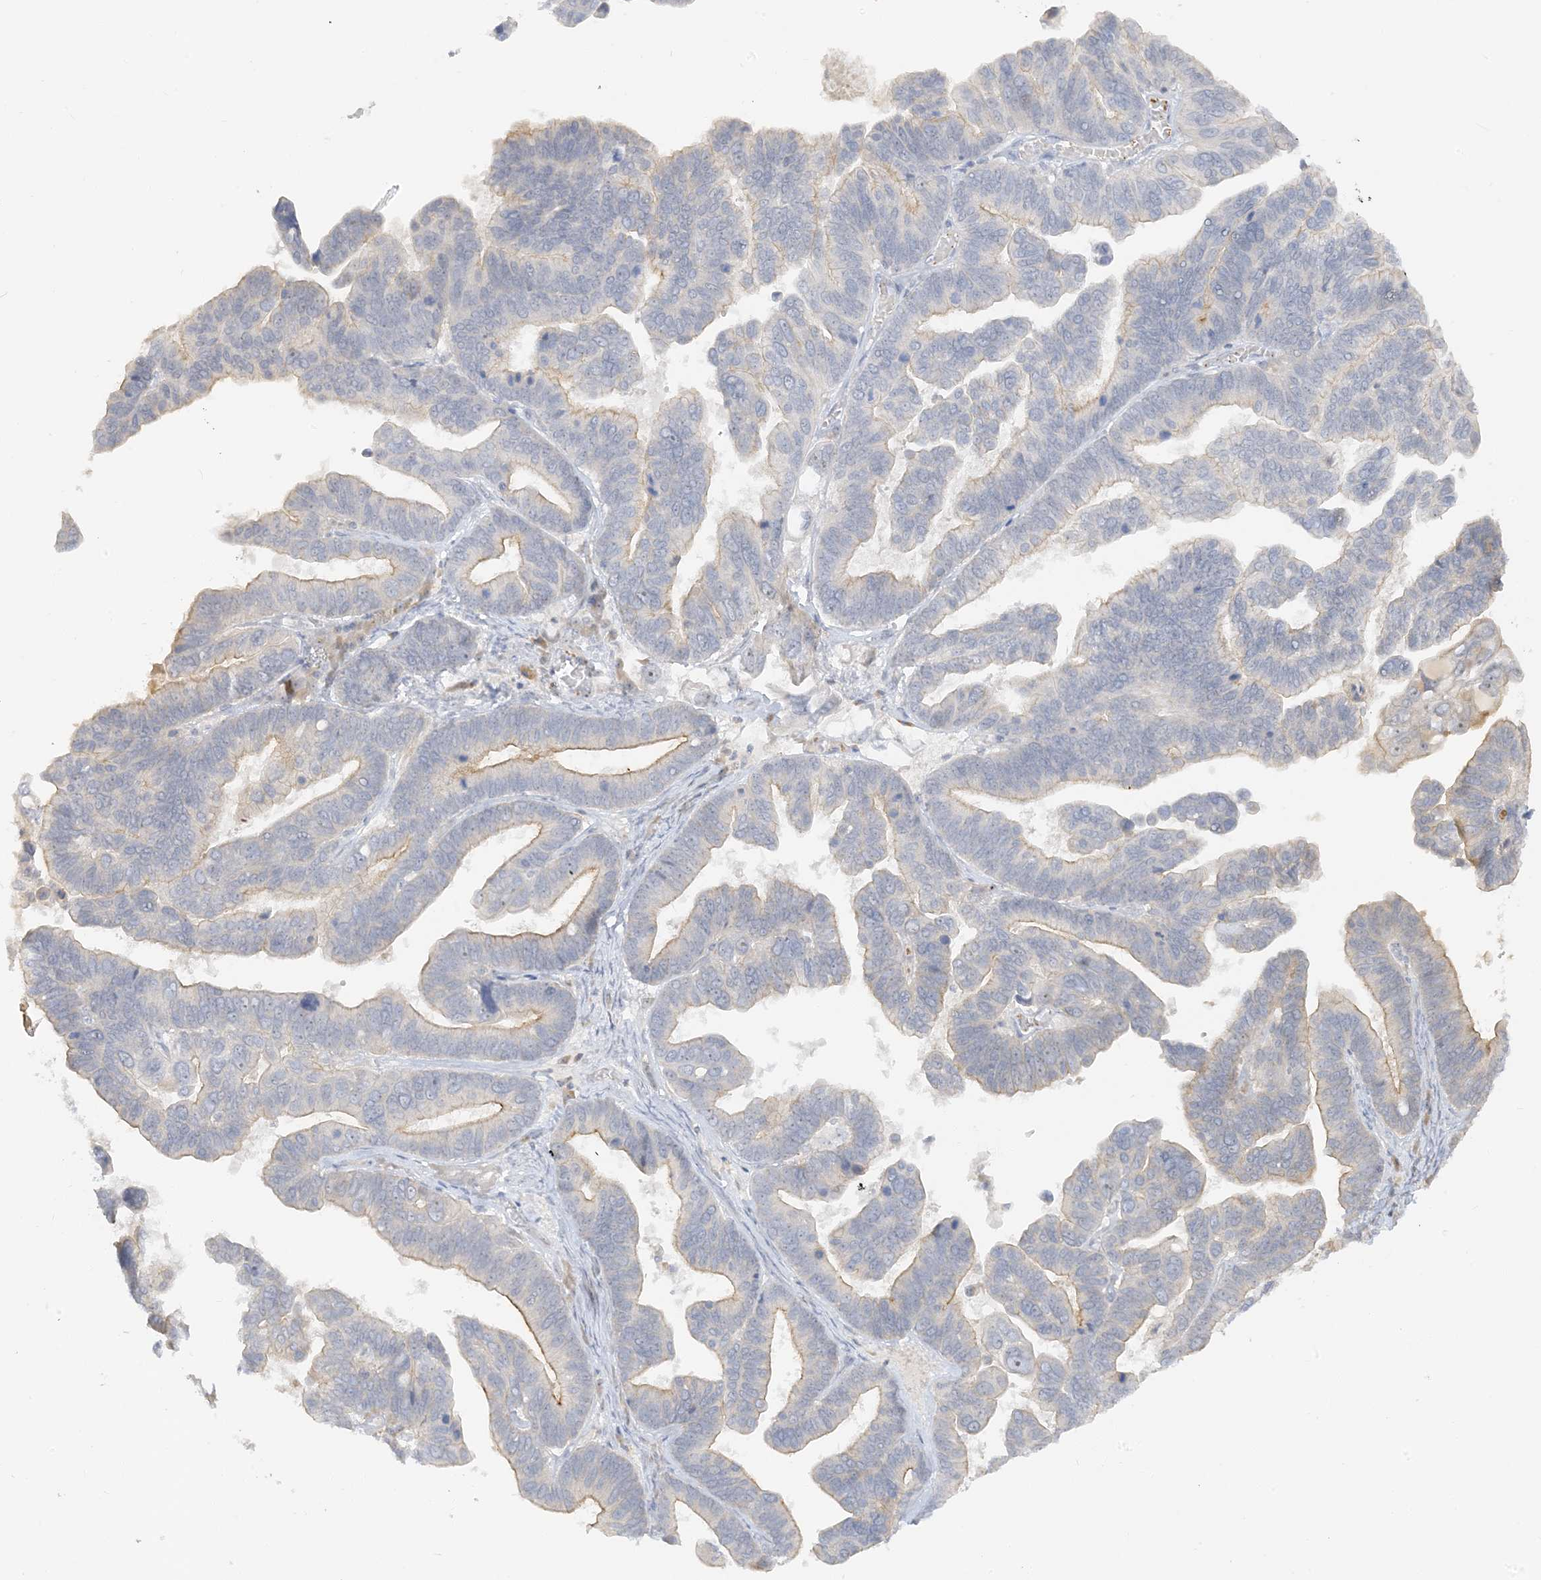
{"staining": {"intensity": "moderate", "quantity": "25%-75%", "location": "cytoplasmic/membranous"}, "tissue": "ovarian cancer", "cell_type": "Tumor cells", "image_type": "cancer", "snomed": [{"axis": "morphology", "description": "Cystadenocarcinoma, serous, NOS"}, {"axis": "topography", "description": "Ovary"}], "caption": "Ovarian cancer (serous cystadenocarcinoma) stained with a brown dye displays moderate cytoplasmic/membranous positive expression in approximately 25%-75% of tumor cells.", "gene": "ETAA1", "patient": {"sex": "female", "age": 56}}